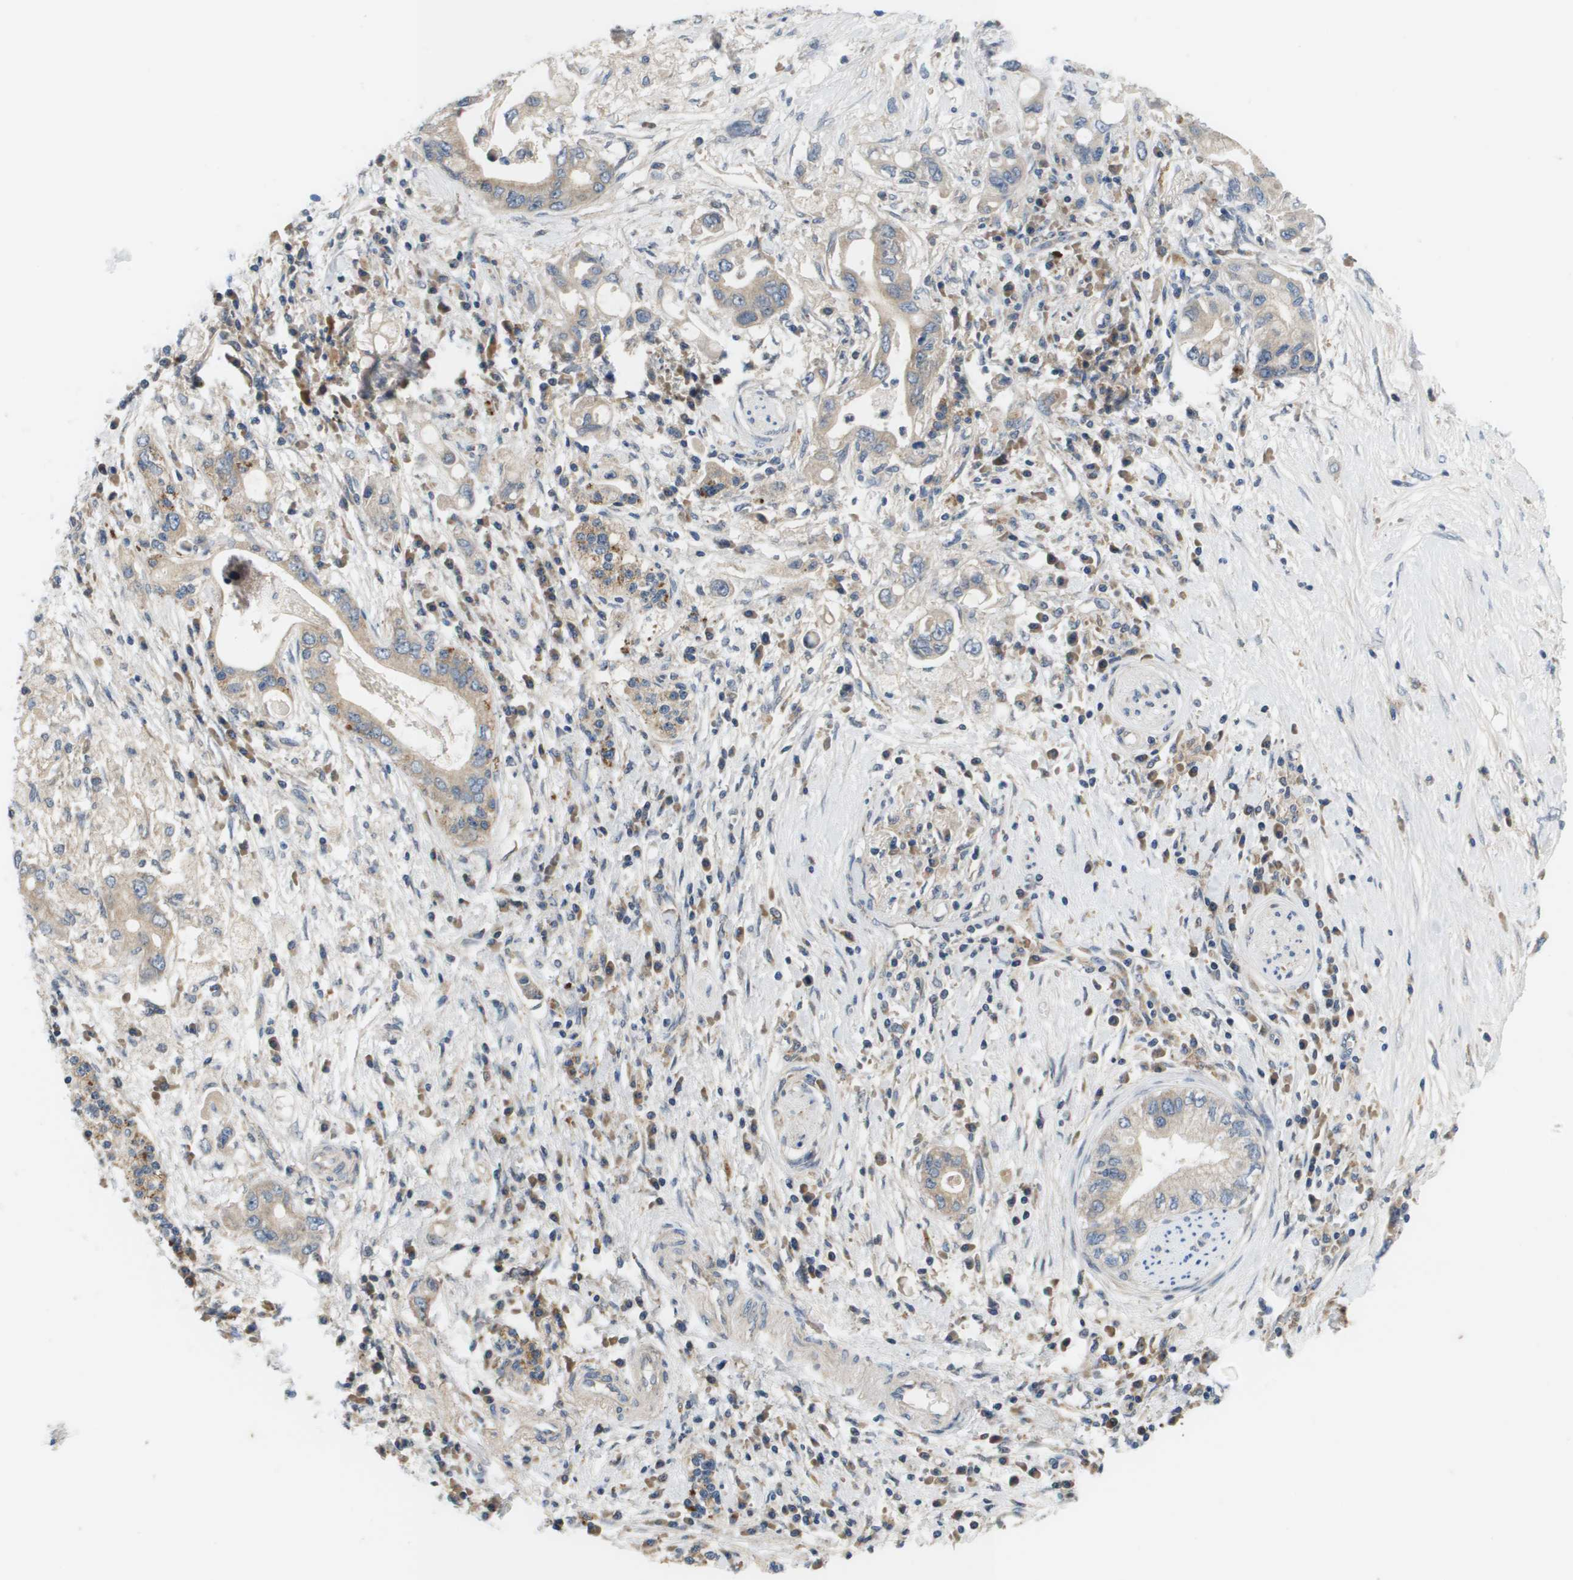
{"staining": {"intensity": "weak", "quantity": "25%-75%", "location": "cytoplasmic/membranous"}, "tissue": "pancreatic cancer", "cell_type": "Tumor cells", "image_type": "cancer", "snomed": [{"axis": "morphology", "description": "Adenocarcinoma, NOS"}, {"axis": "topography", "description": "Pancreas"}], "caption": "Pancreatic cancer (adenocarcinoma) tissue demonstrates weak cytoplasmic/membranous expression in approximately 25%-75% of tumor cells, visualized by immunohistochemistry.", "gene": "SLC25A20", "patient": {"sex": "female", "age": 73}}